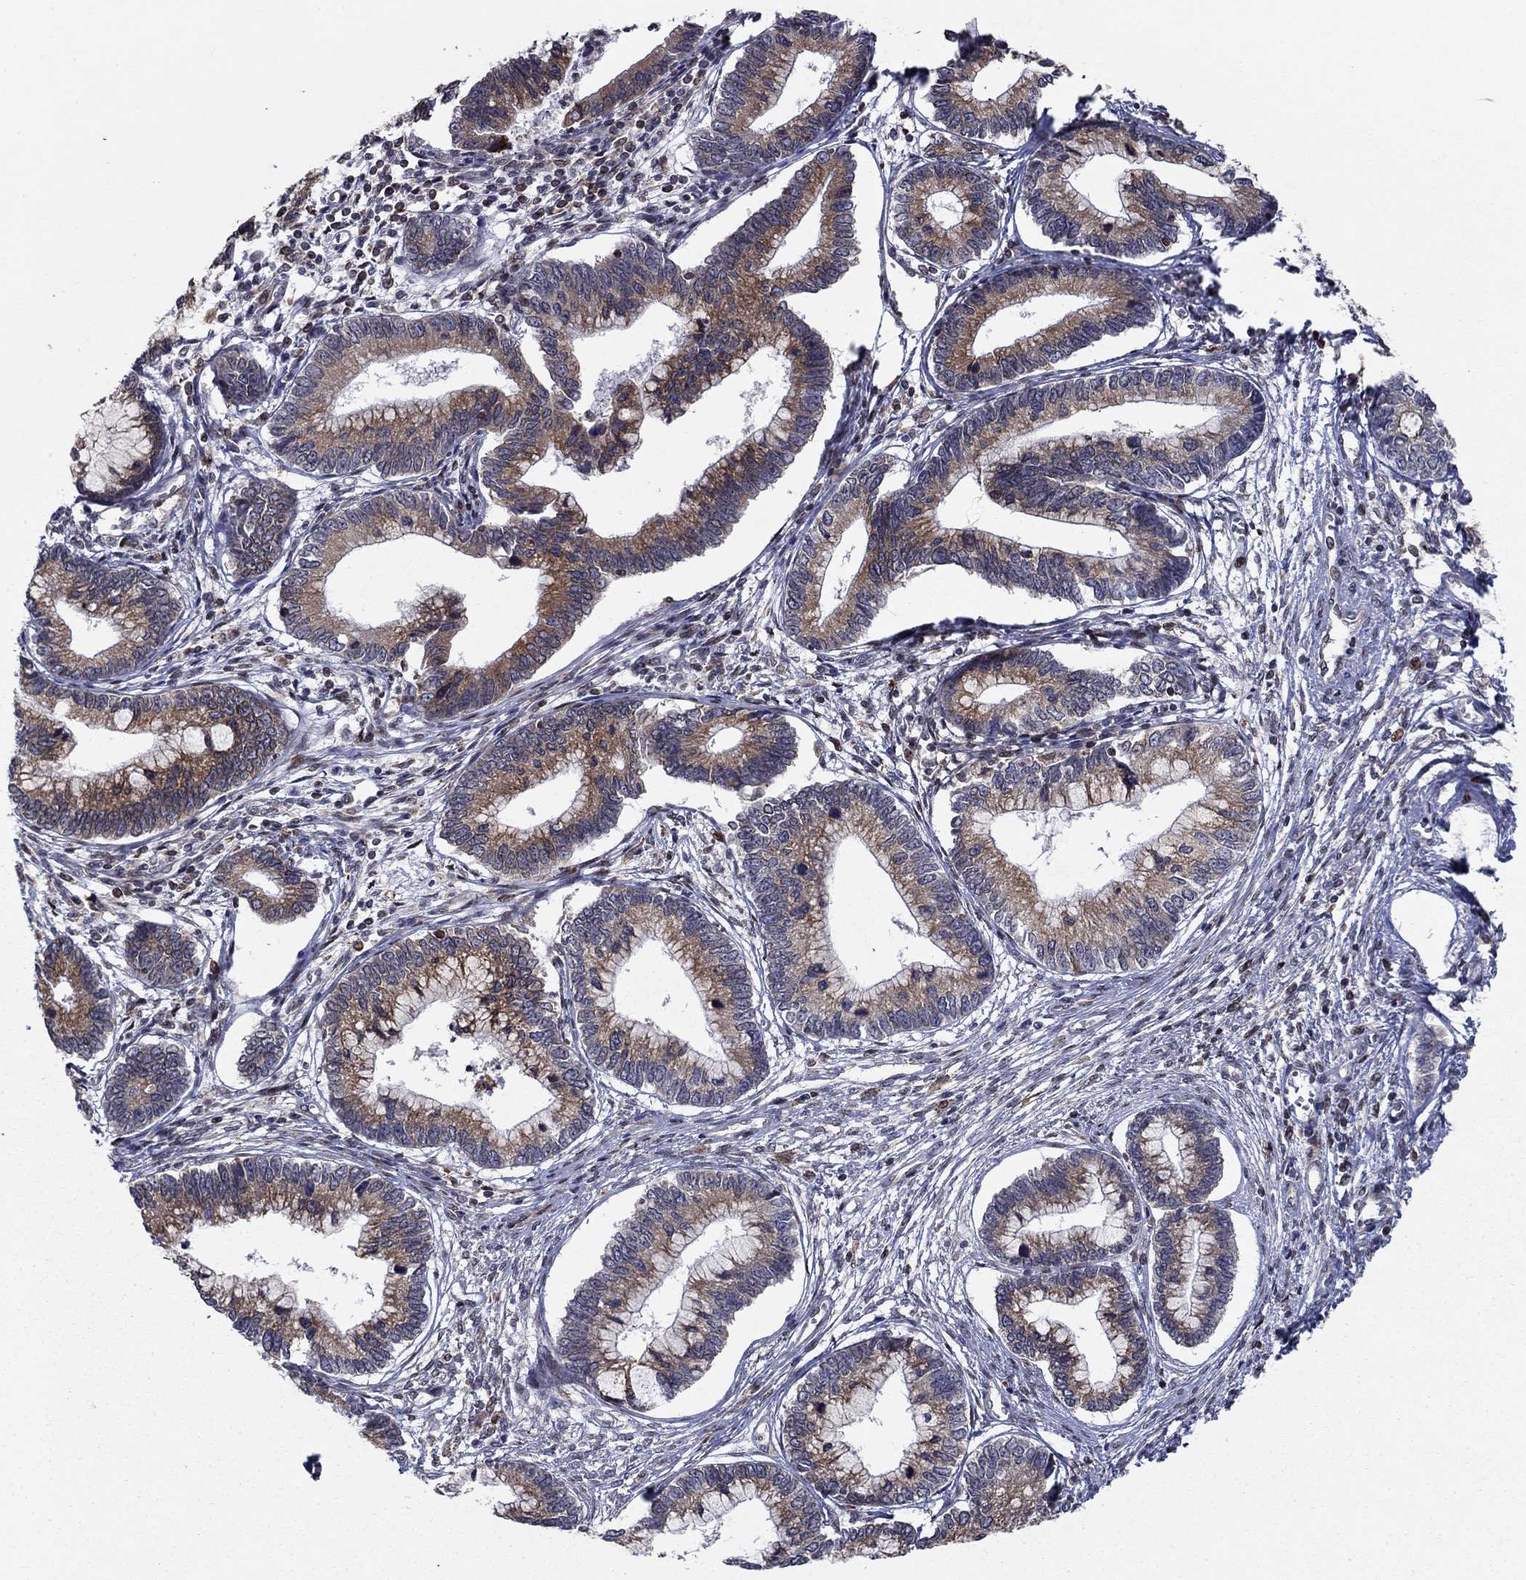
{"staining": {"intensity": "moderate", "quantity": "25%-75%", "location": "cytoplasmic/membranous"}, "tissue": "cervical cancer", "cell_type": "Tumor cells", "image_type": "cancer", "snomed": [{"axis": "morphology", "description": "Adenocarcinoma, NOS"}, {"axis": "topography", "description": "Cervix"}], "caption": "IHC of cervical adenocarcinoma demonstrates medium levels of moderate cytoplasmic/membranous positivity in about 25%-75% of tumor cells. (DAB (3,3'-diaminobenzidine) IHC with brightfield microscopy, high magnification).", "gene": "DHRS7", "patient": {"sex": "female", "age": 44}}